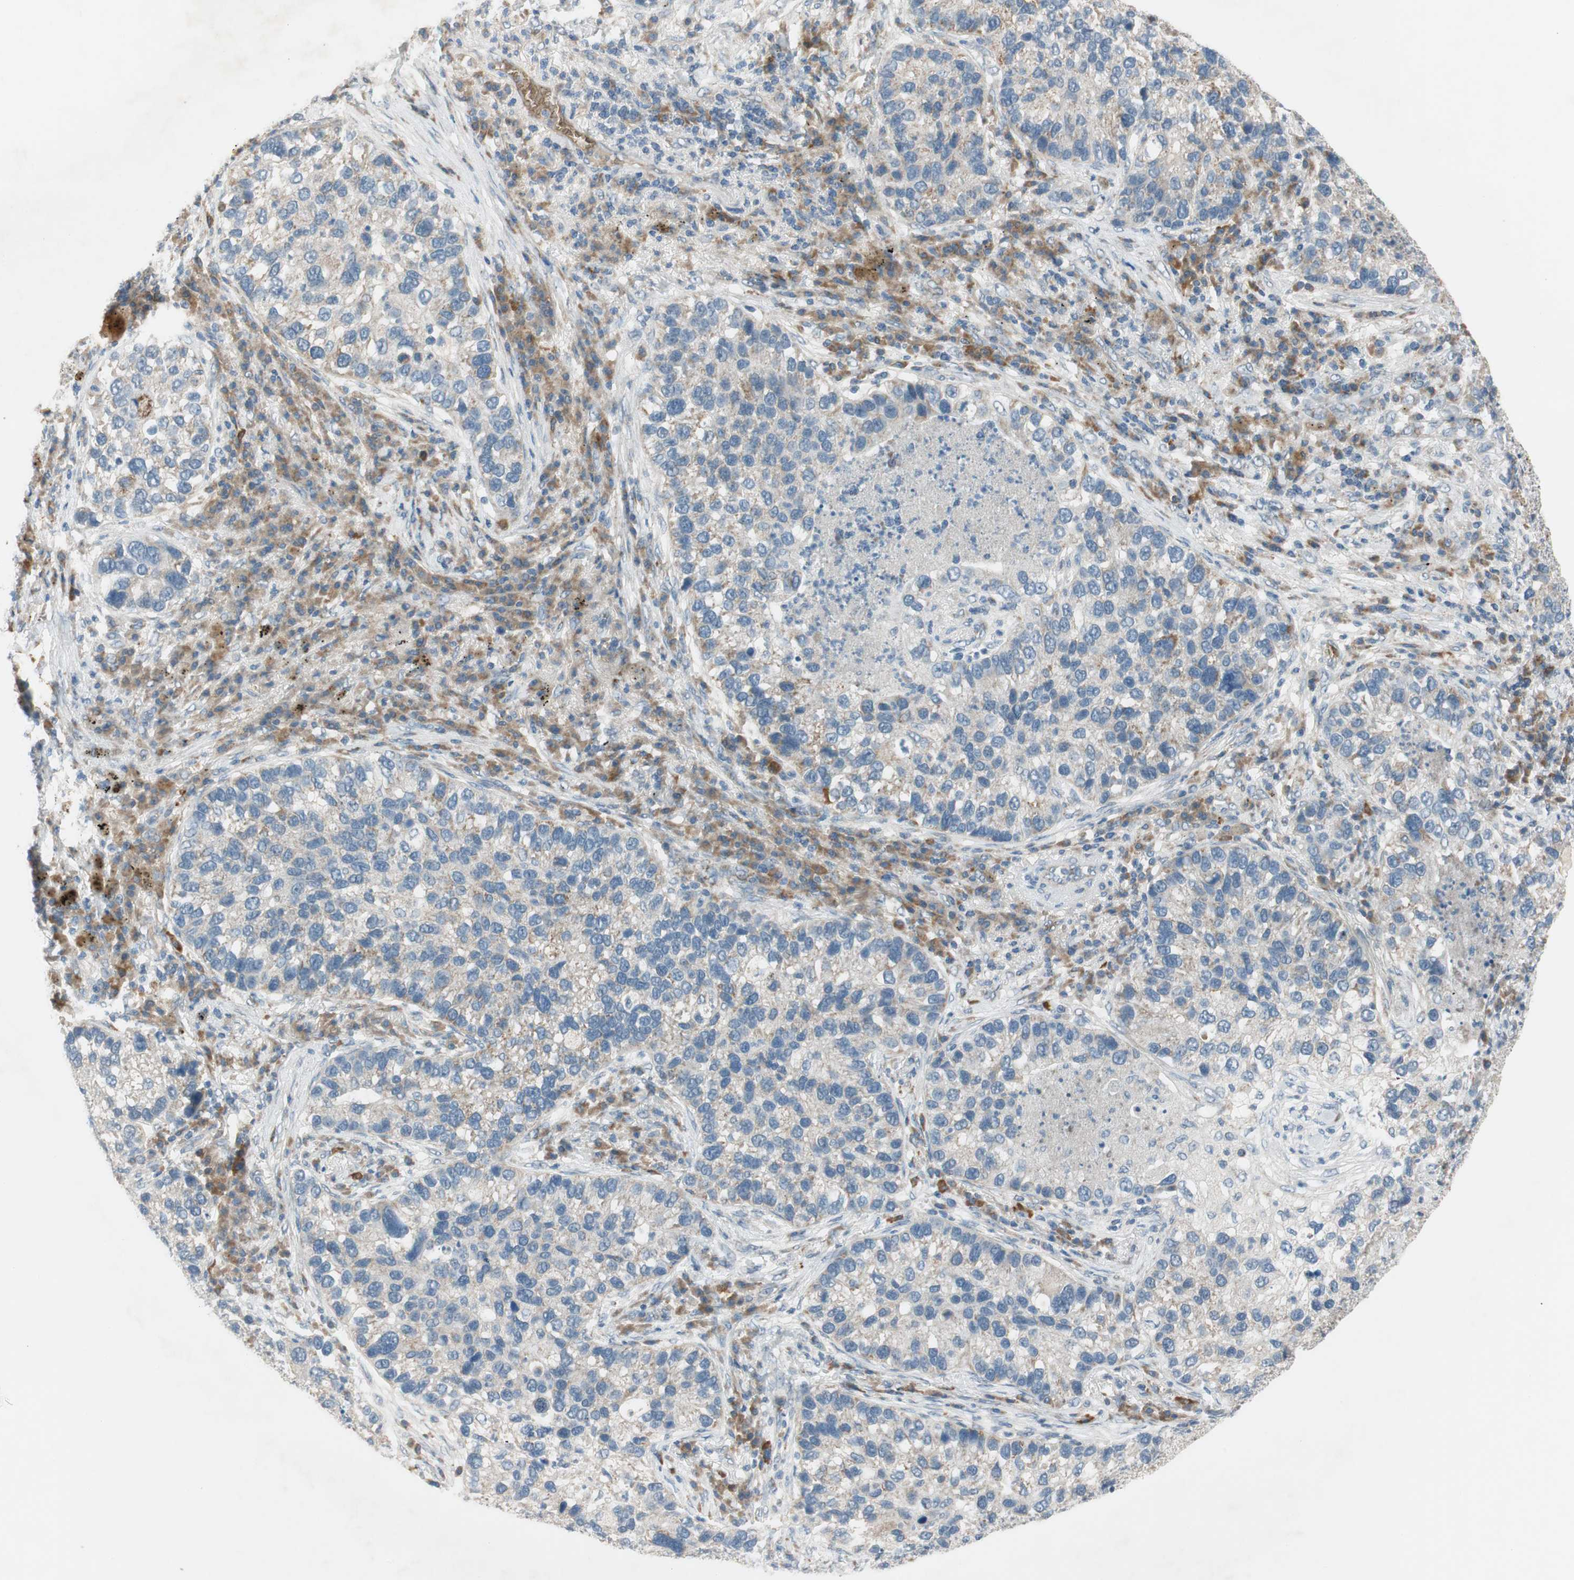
{"staining": {"intensity": "weak", "quantity": ">75%", "location": "cytoplasmic/membranous"}, "tissue": "lung cancer", "cell_type": "Tumor cells", "image_type": "cancer", "snomed": [{"axis": "morphology", "description": "Normal tissue, NOS"}, {"axis": "morphology", "description": "Adenocarcinoma, NOS"}, {"axis": "topography", "description": "Bronchus"}, {"axis": "topography", "description": "Lung"}], "caption": "Immunohistochemistry (IHC) micrograph of neoplastic tissue: human lung cancer (adenocarcinoma) stained using immunohistochemistry reveals low levels of weak protein expression localized specifically in the cytoplasmic/membranous of tumor cells, appearing as a cytoplasmic/membranous brown color.", "gene": "GYPC", "patient": {"sex": "male", "age": 54}}